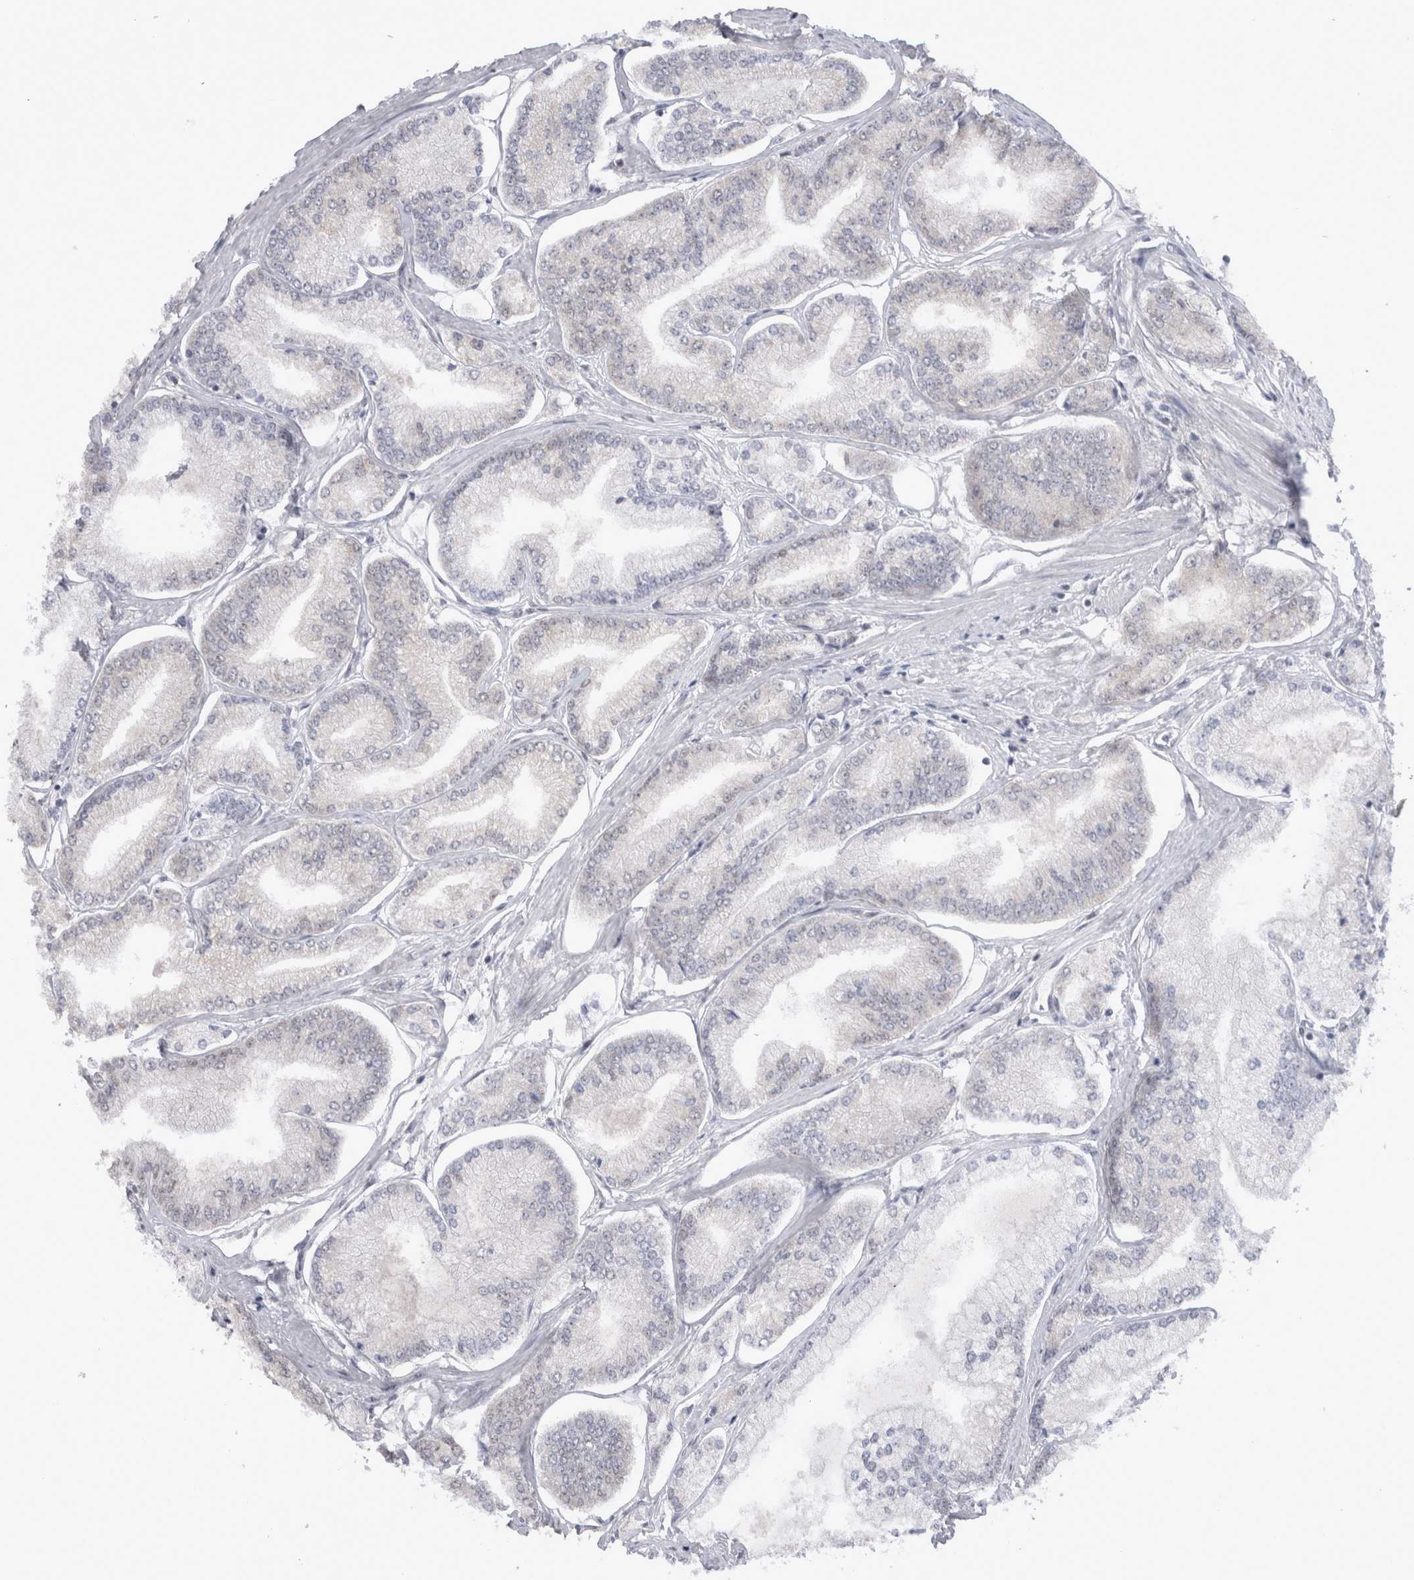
{"staining": {"intensity": "weak", "quantity": "<25%", "location": "nuclear"}, "tissue": "prostate cancer", "cell_type": "Tumor cells", "image_type": "cancer", "snomed": [{"axis": "morphology", "description": "Adenocarcinoma, Low grade"}, {"axis": "topography", "description": "Prostate"}], "caption": "IHC histopathology image of human prostate cancer (adenocarcinoma (low-grade)) stained for a protein (brown), which reveals no positivity in tumor cells.", "gene": "API5", "patient": {"sex": "male", "age": 52}}